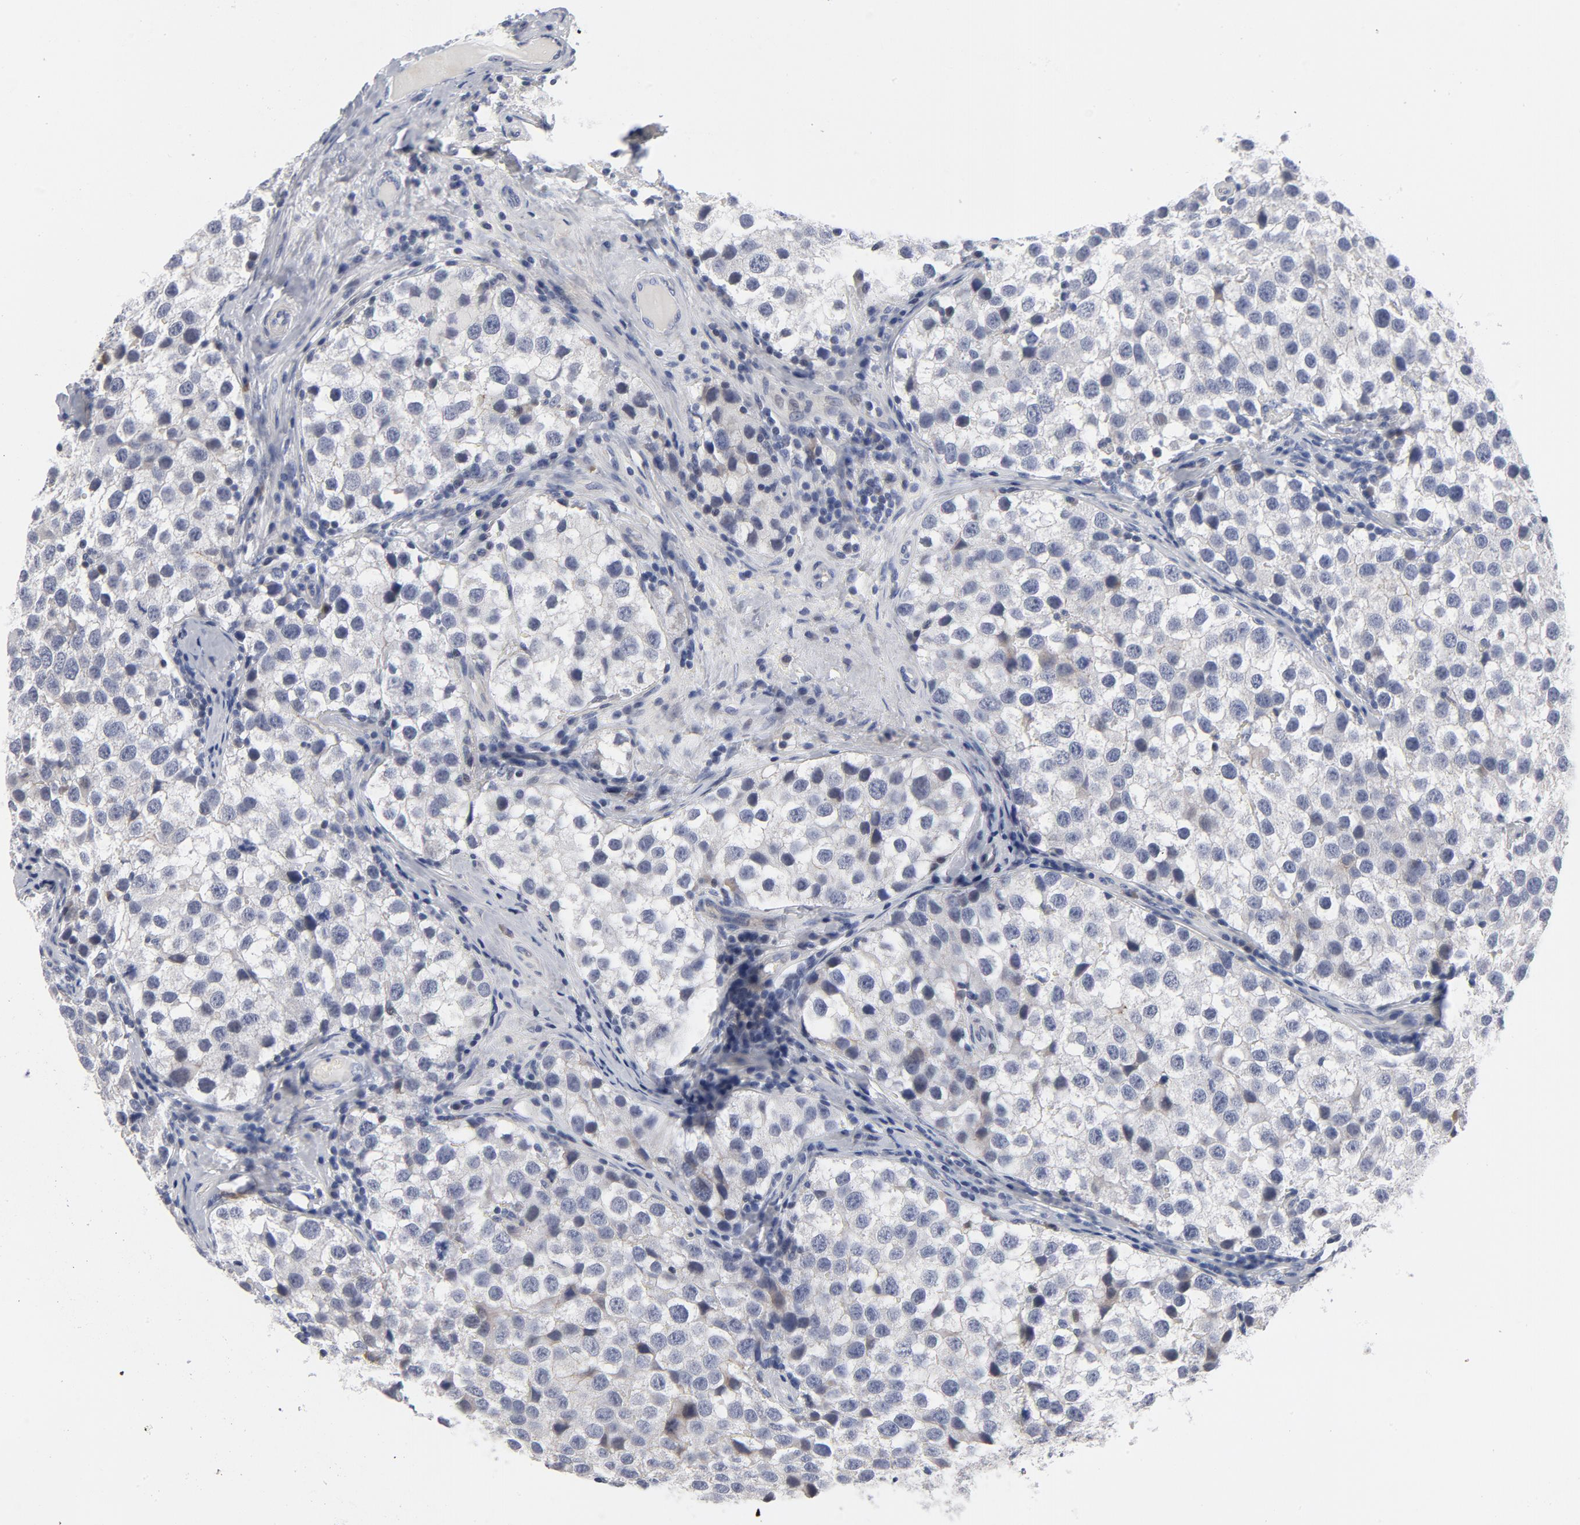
{"staining": {"intensity": "negative", "quantity": "none", "location": "none"}, "tissue": "testis cancer", "cell_type": "Tumor cells", "image_type": "cancer", "snomed": [{"axis": "morphology", "description": "Seminoma, NOS"}, {"axis": "topography", "description": "Testis"}], "caption": "Tumor cells show no significant expression in testis cancer (seminoma).", "gene": "KCNK13", "patient": {"sex": "male", "age": 39}}